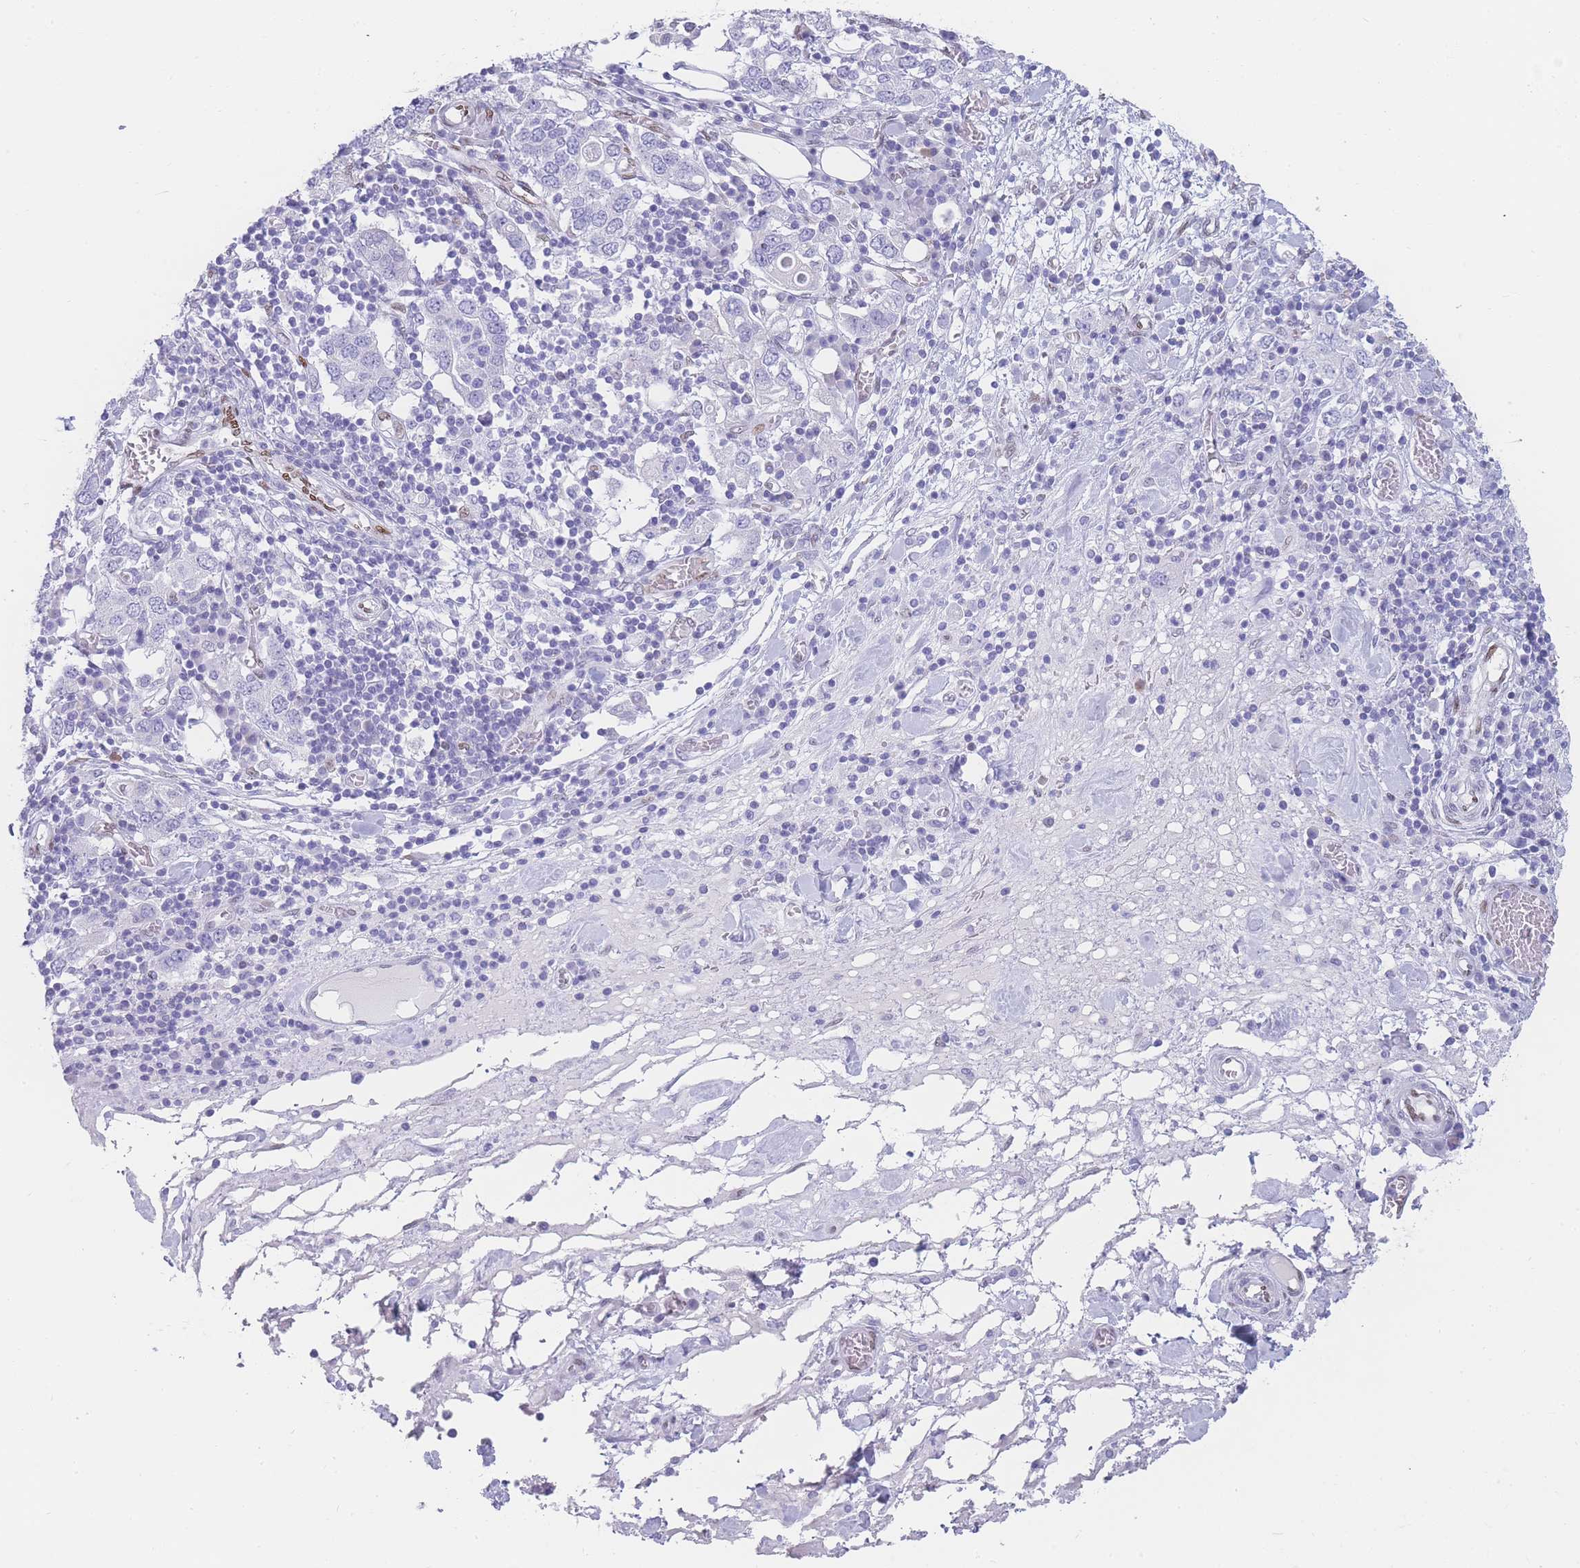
{"staining": {"intensity": "negative", "quantity": "none", "location": "none"}, "tissue": "stomach cancer", "cell_type": "Tumor cells", "image_type": "cancer", "snomed": [{"axis": "morphology", "description": "Adenocarcinoma, NOS"}, {"axis": "topography", "description": "Stomach, upper"}, {"axis": "topography", "description": "Stomach"}], "caption": "Stomach cancer (adenocarcinoma) was stained to show a protein in brown. There is no significant expression in tumor cells.", "gene": "PSMB5", "patient": {"sex": "male", "age": 62}}